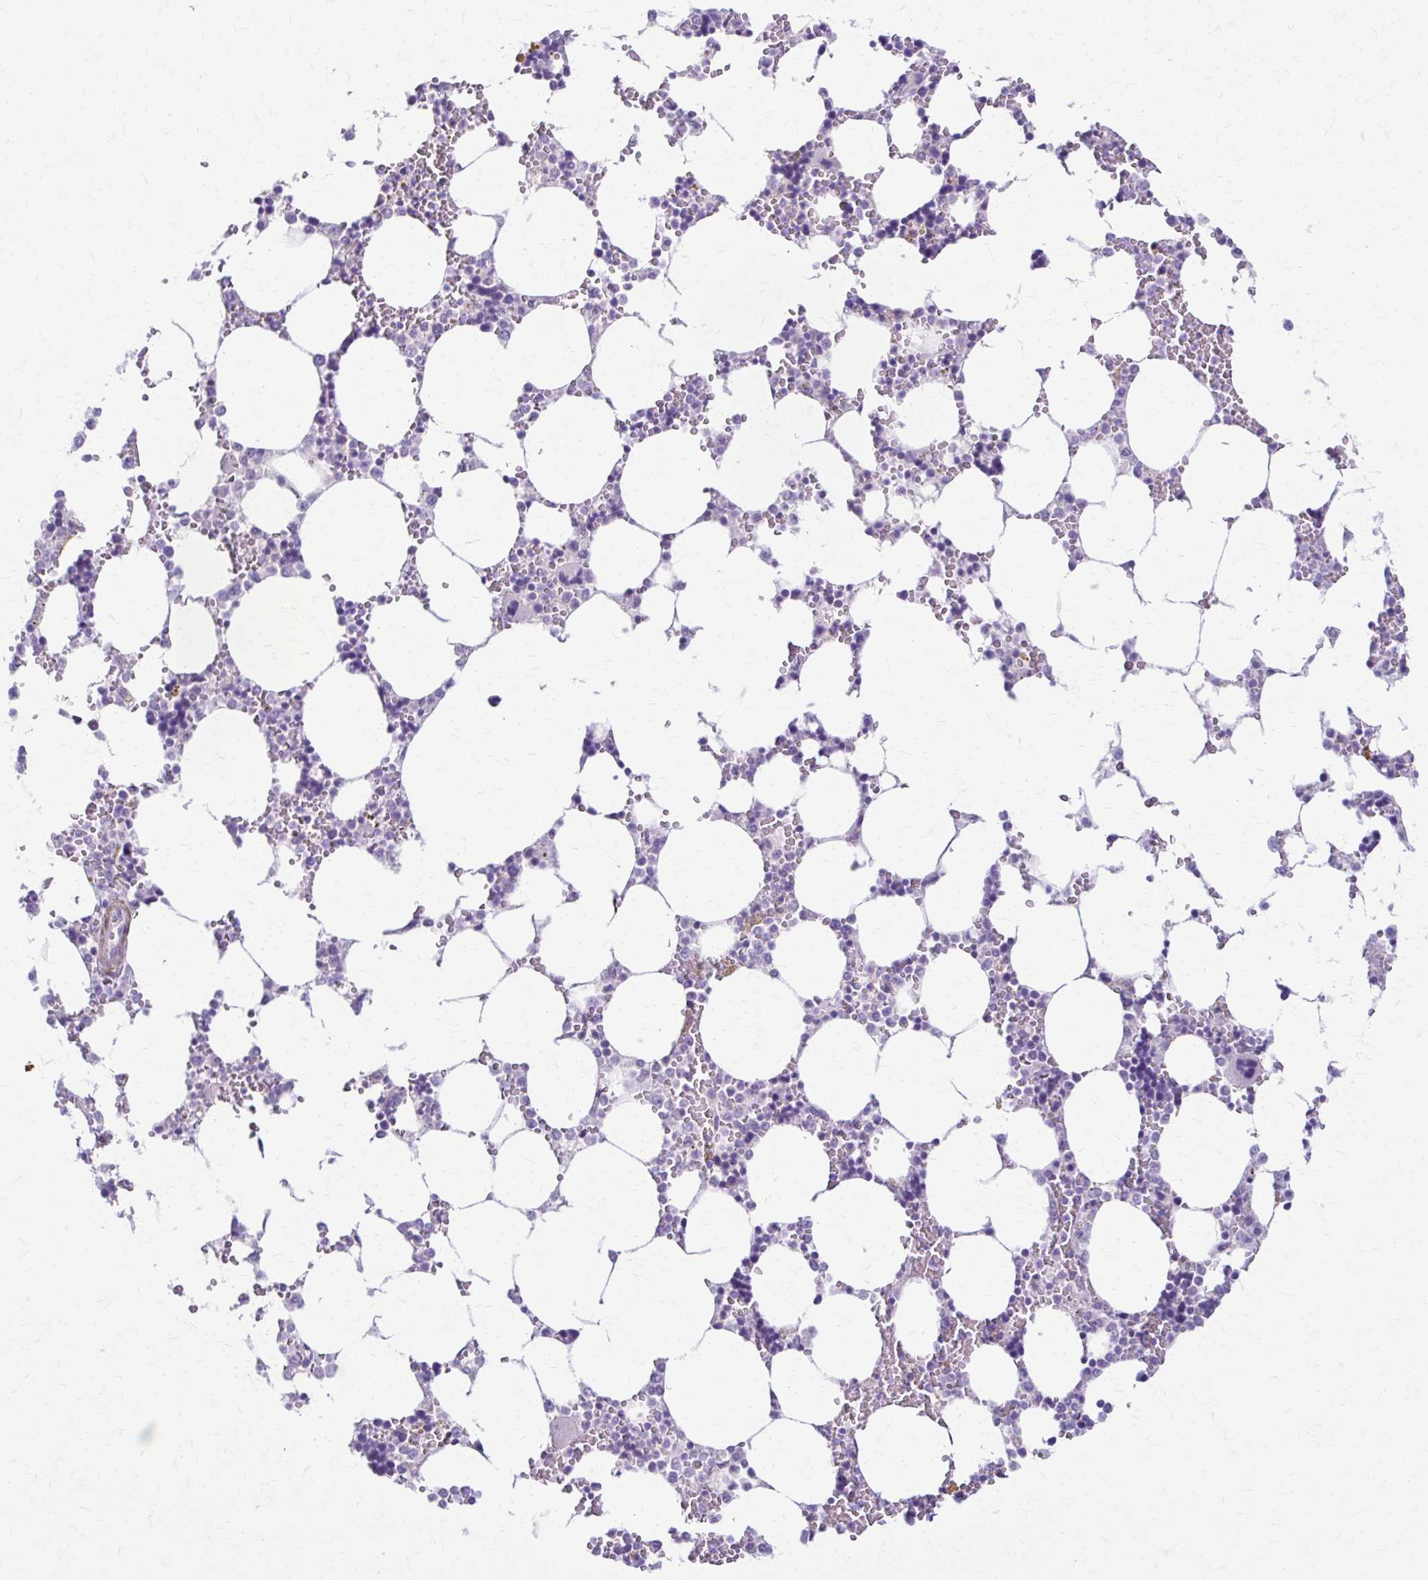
{"staining": {"intensity": "negative", "quantity": "none", "location": "none"}, "tissue": "bone marrow", "cell_type": "Hematopoietic cells", "image_type": "normal", "snomed": [{"axis": "morphology", "description": "Normal tissue, NOS"}, {"axis": "topography", "description": "Bone marrow"}], "caption": "Immunohistochemistry micrograph of normal bone marrow: bone marrow stained with DAB displays no significant protein staining in hematopoietic cells.", "gene": "DSP", "patient": {"sex": "male", "age": 64}}